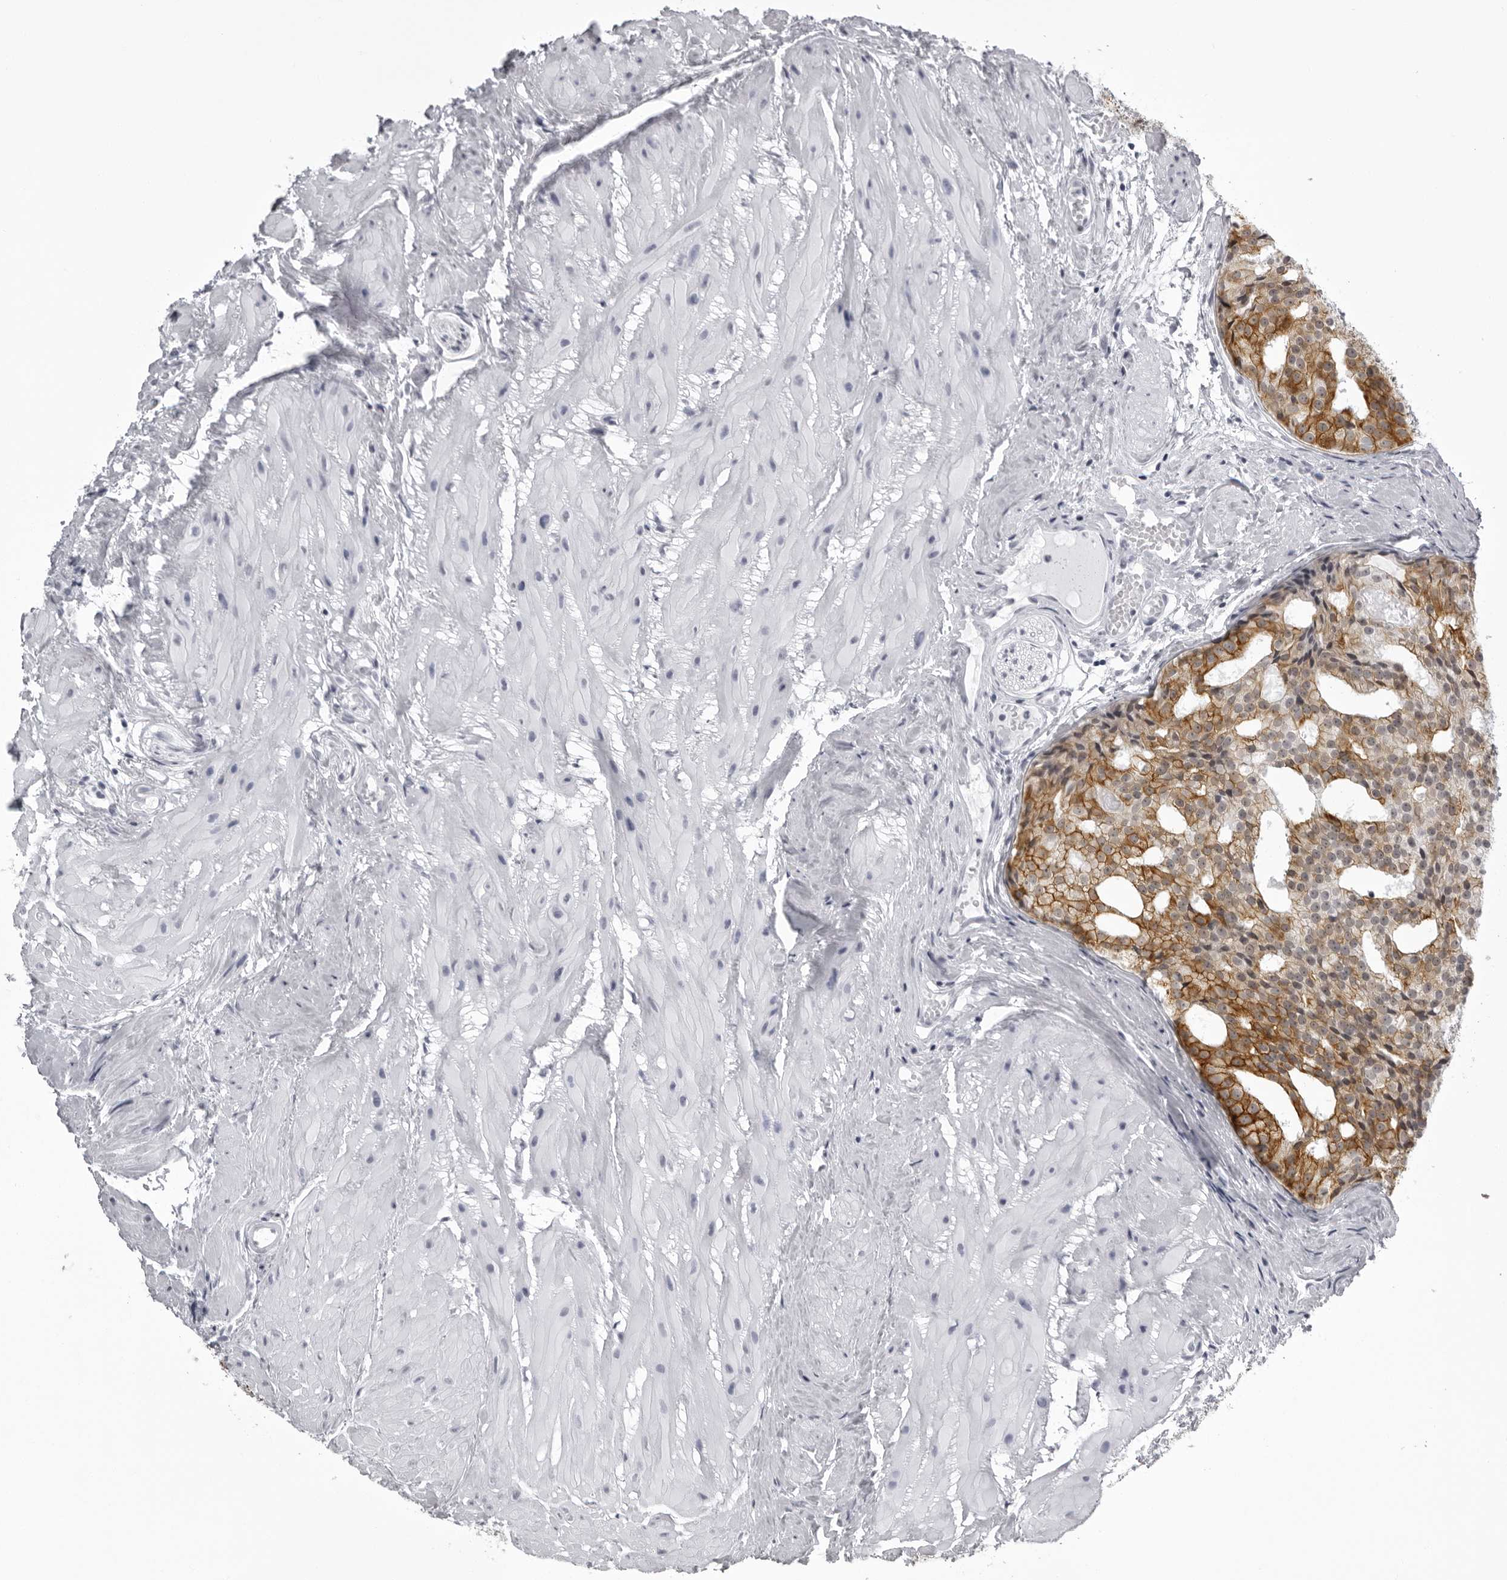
{"staining": {"intensity": "moderate", "quantity": ">75%", "location": "cytoplasmic/membranous"}, "tissue": "prostate cancer", "cell_type": "Tumor cells", "image_type": "cancer", "snomed": [{"axis": "morphology", "description": "Adenocarcinoma, Low grade"}, {"axis": "topography", "description": "Prostate"}], "caption": "Prostate cancer (low-grade adenocarcinoma) was stained to show a protein in brown. There is medium levels of moderate cytoplasmic/membranous staining in approximately >75% of tumor cells.", "gene": "UROD", "patient": {"sex": "male", "age": 88}}